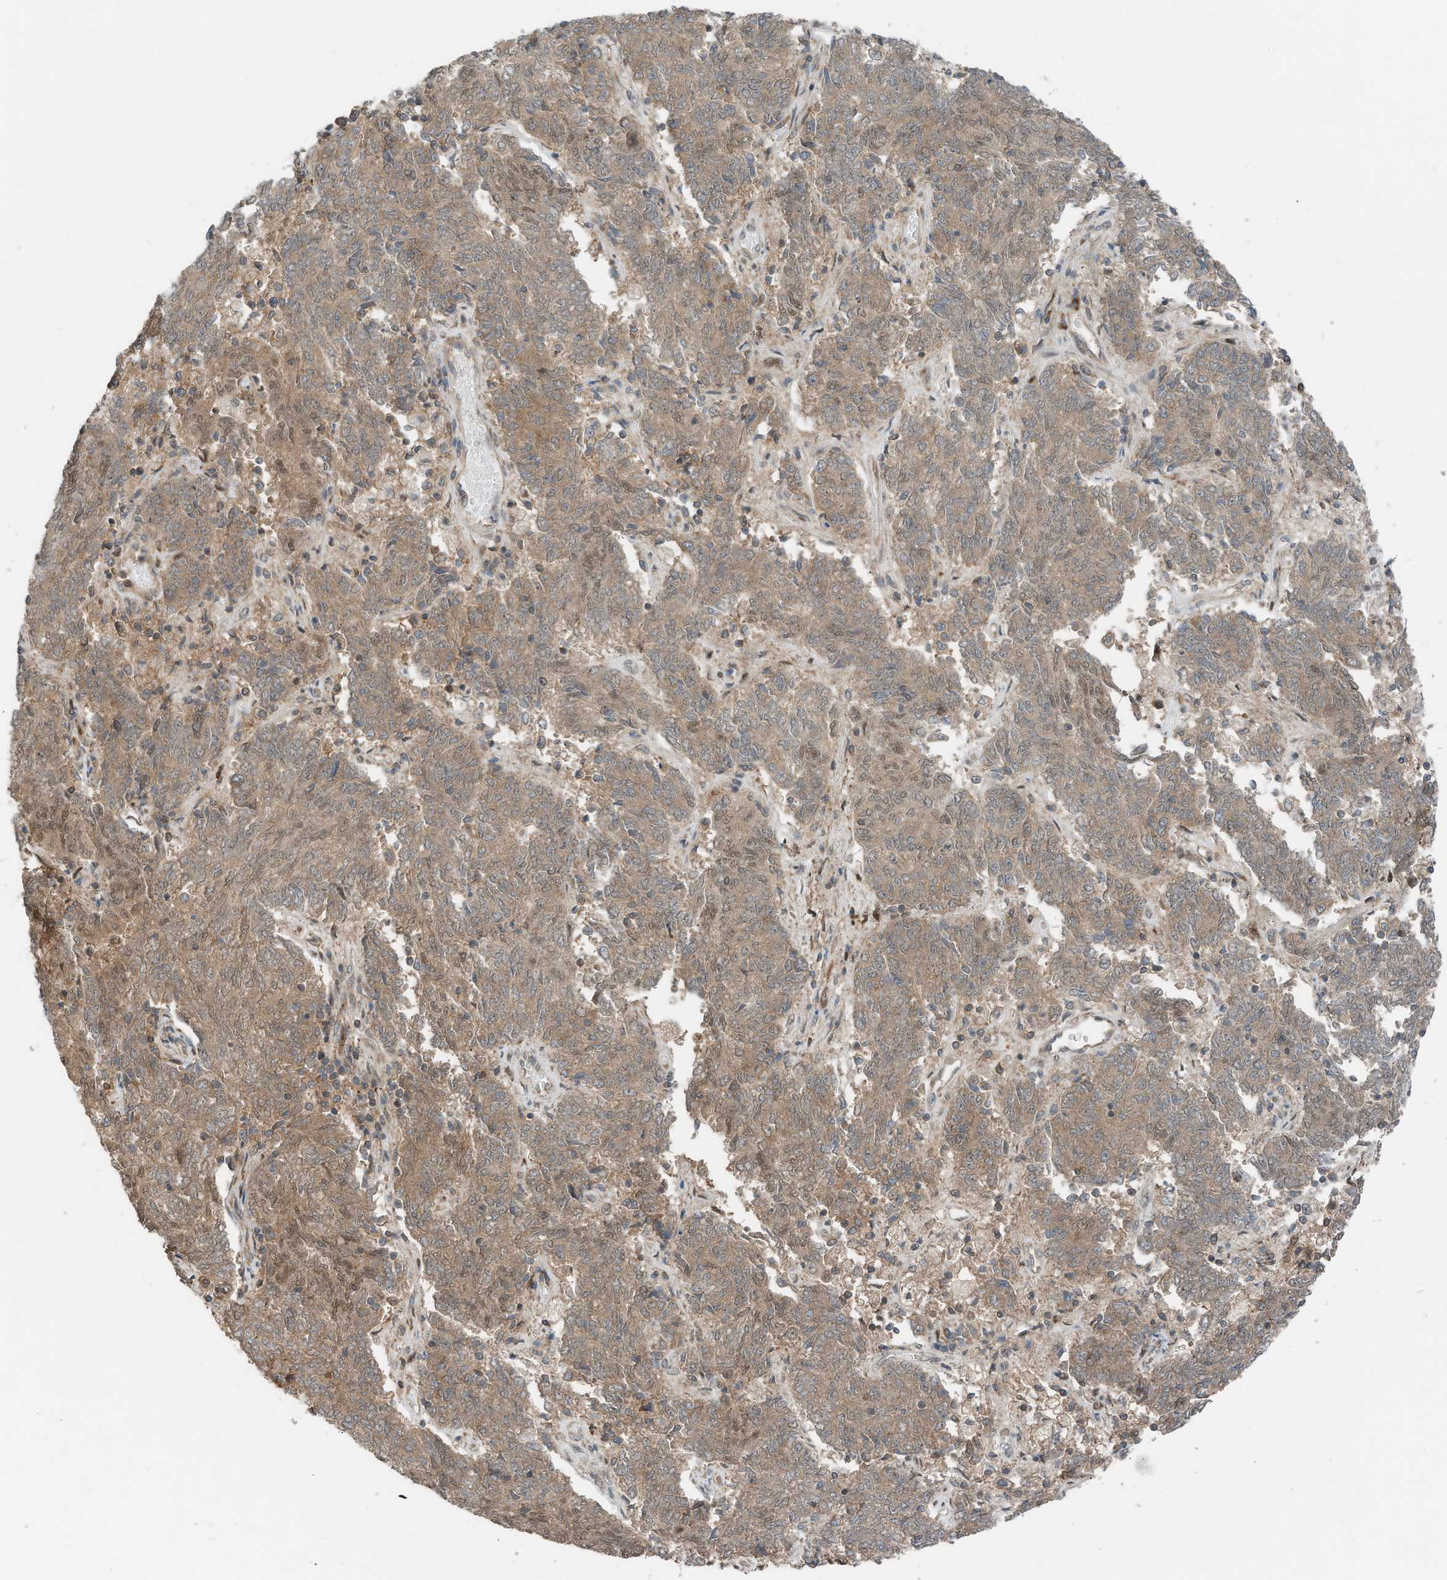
{"staining": {"intensity": "moderate", "quantity": ">75%", "location": "cytoplasmic/membranous"}, "tissue": "endometrial cancer", "cell_type": "Tumor cells", "image_type": "cancer", "snomed": [{"axis": "morphology", "description": "Adenocarcinoma, NOS"}, {"axis": "topography", "description": "Endometrium"}], "caption": "Immunohistochemical staining of endometrial cancer shows medium levels of moderate cytoplasmic/membranous staining in about >75% of tumor cells. (brown staining indicates protein expression, while blue staining denotes nuclei).", "gene": "RMND1", "patient": {"sex": "female", "age": 80}}